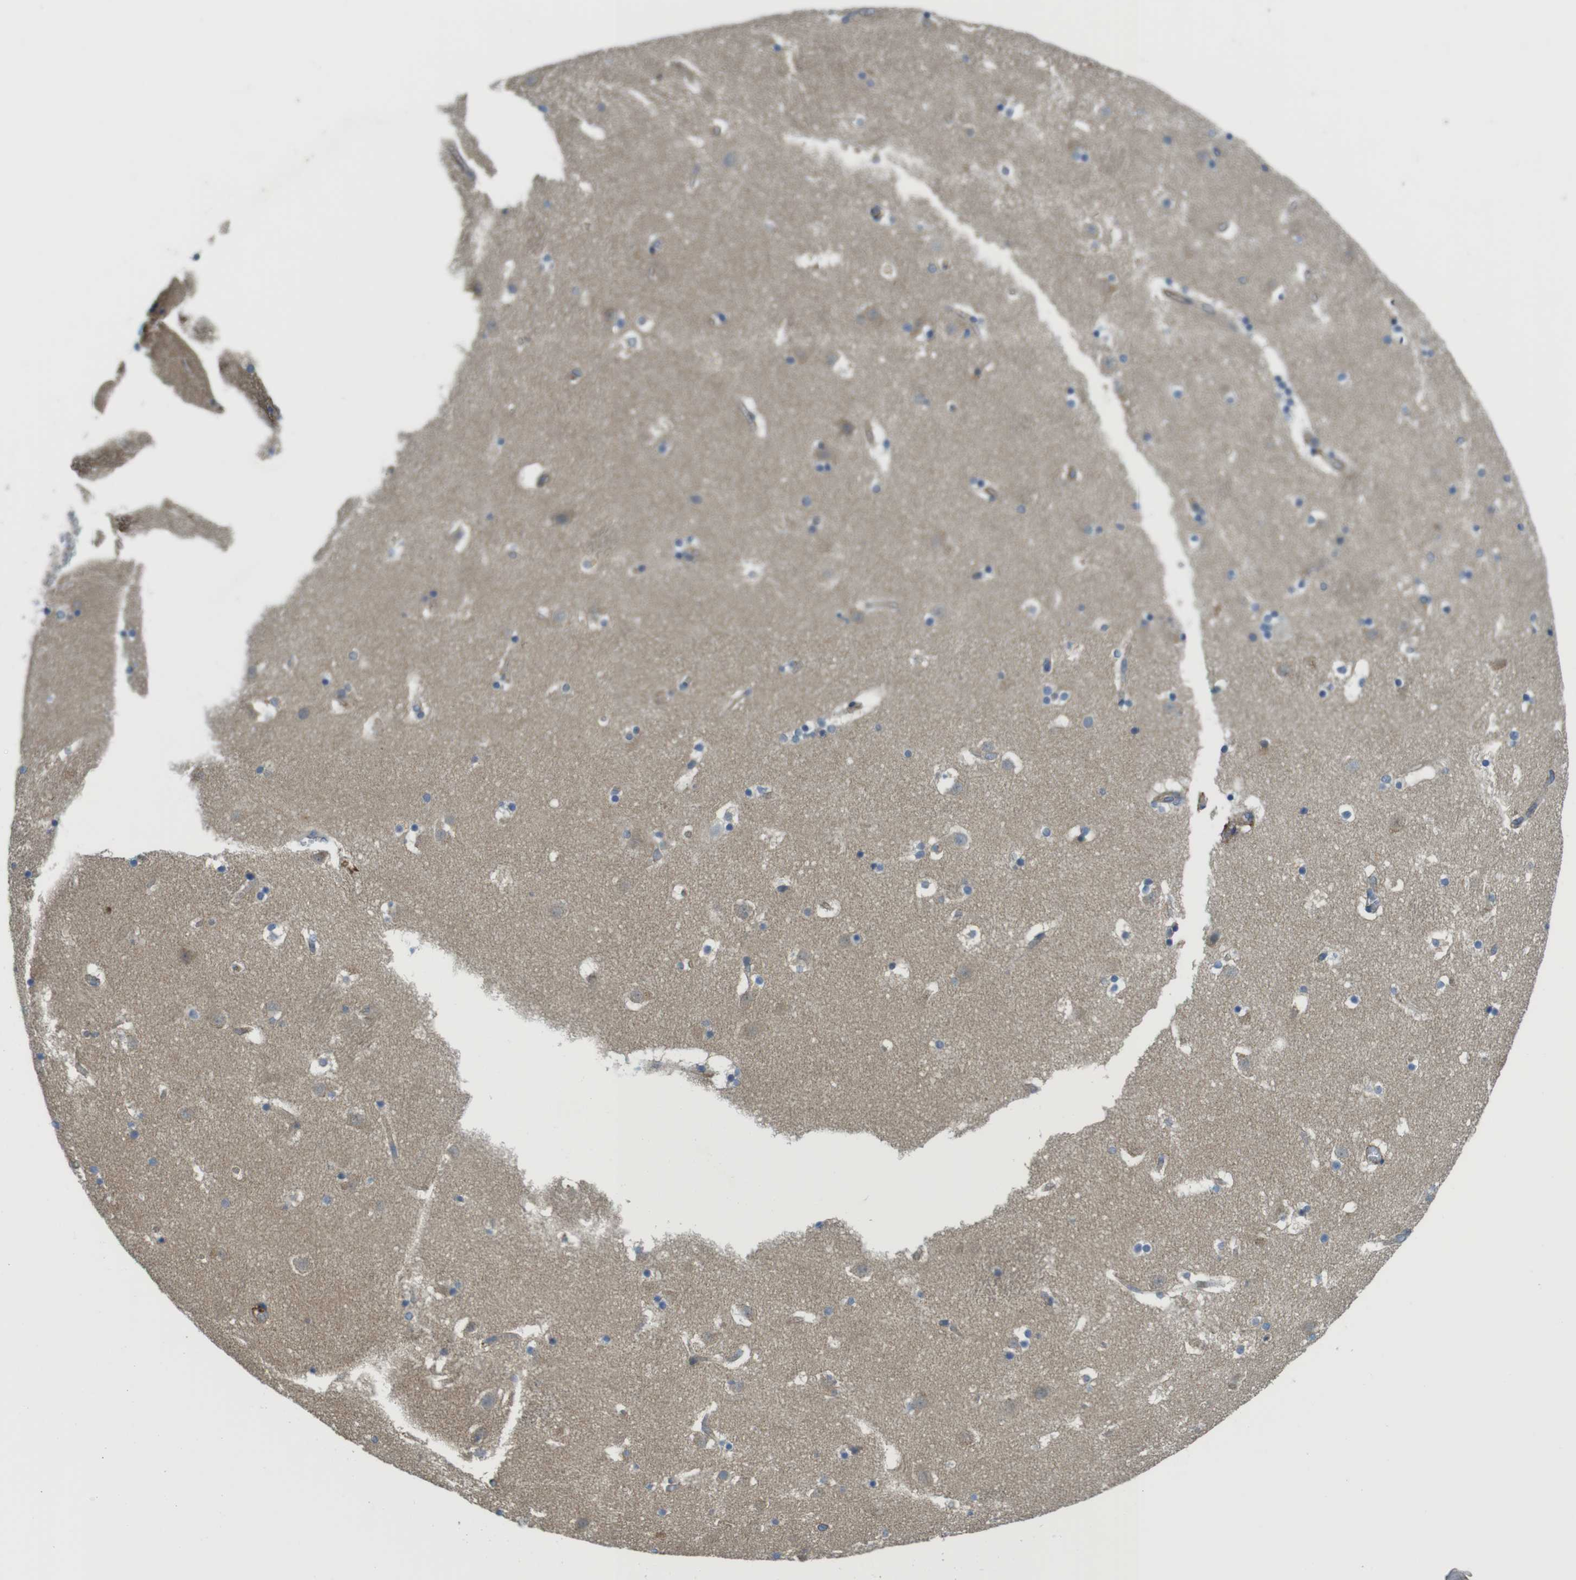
{"staining": {"intensity": "moderate", "quantity": "<25%", "location": "cytoplasmic/membranous"}, "tissue": "caudate", "cell_type": "Glial cells", "image_type": "normal", "snomed": [{"axis": "morphology", "description": "Normal tissue, NOS"}, {"axis": "topography", "description": "Lateral ventricle wall"}], "caption": "This is a micrograph of IHC staining of unremarkable caudate, which shows moderate staining in the cytoplasmic/membranous of glial cells.", "gene": "ABHD15", "patient": {"sex": "male", "age": 45}}